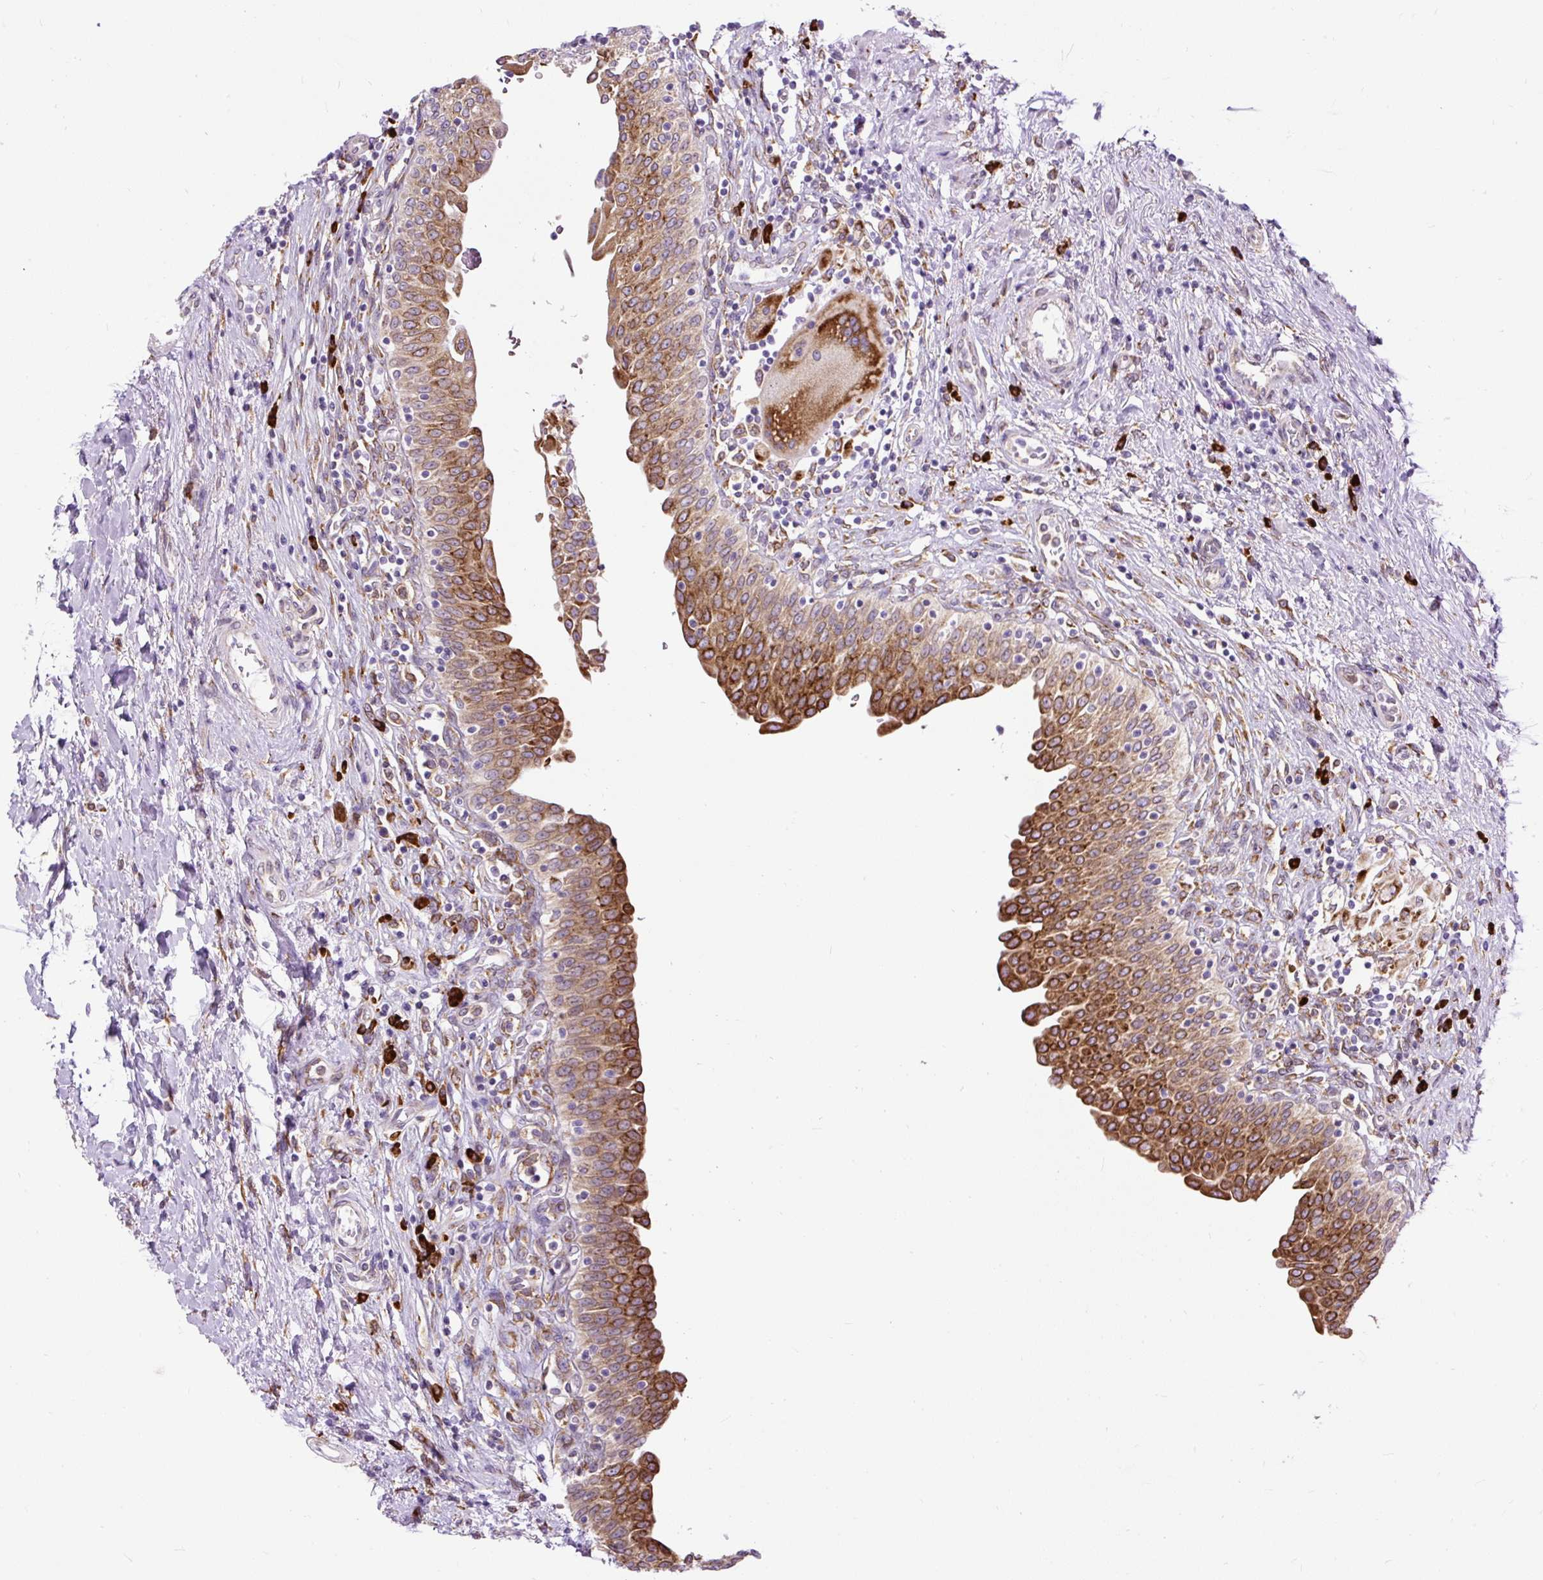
{"staining": {"intensity": "strong", "quantity": ">75%", "location": "cytoplasmic/membranous"}, "tissue": "urinary bladder", "cell_type": "Urothelial cells", "image_type": "normal", "snomed": [{"axis": "morphology", "description": "Normal tissue, NOS"}, {"axis": "topography", "description": "Urinary bladder"}], "caption": "Protein staining by immunohistochemistry demonstrates strong cytoplasmic/membranous staining in approximately >75% of urothelial cells in benign urinary bladder.", "gene": "DDOST", "patient": {"sex": "male", "age": 71}}